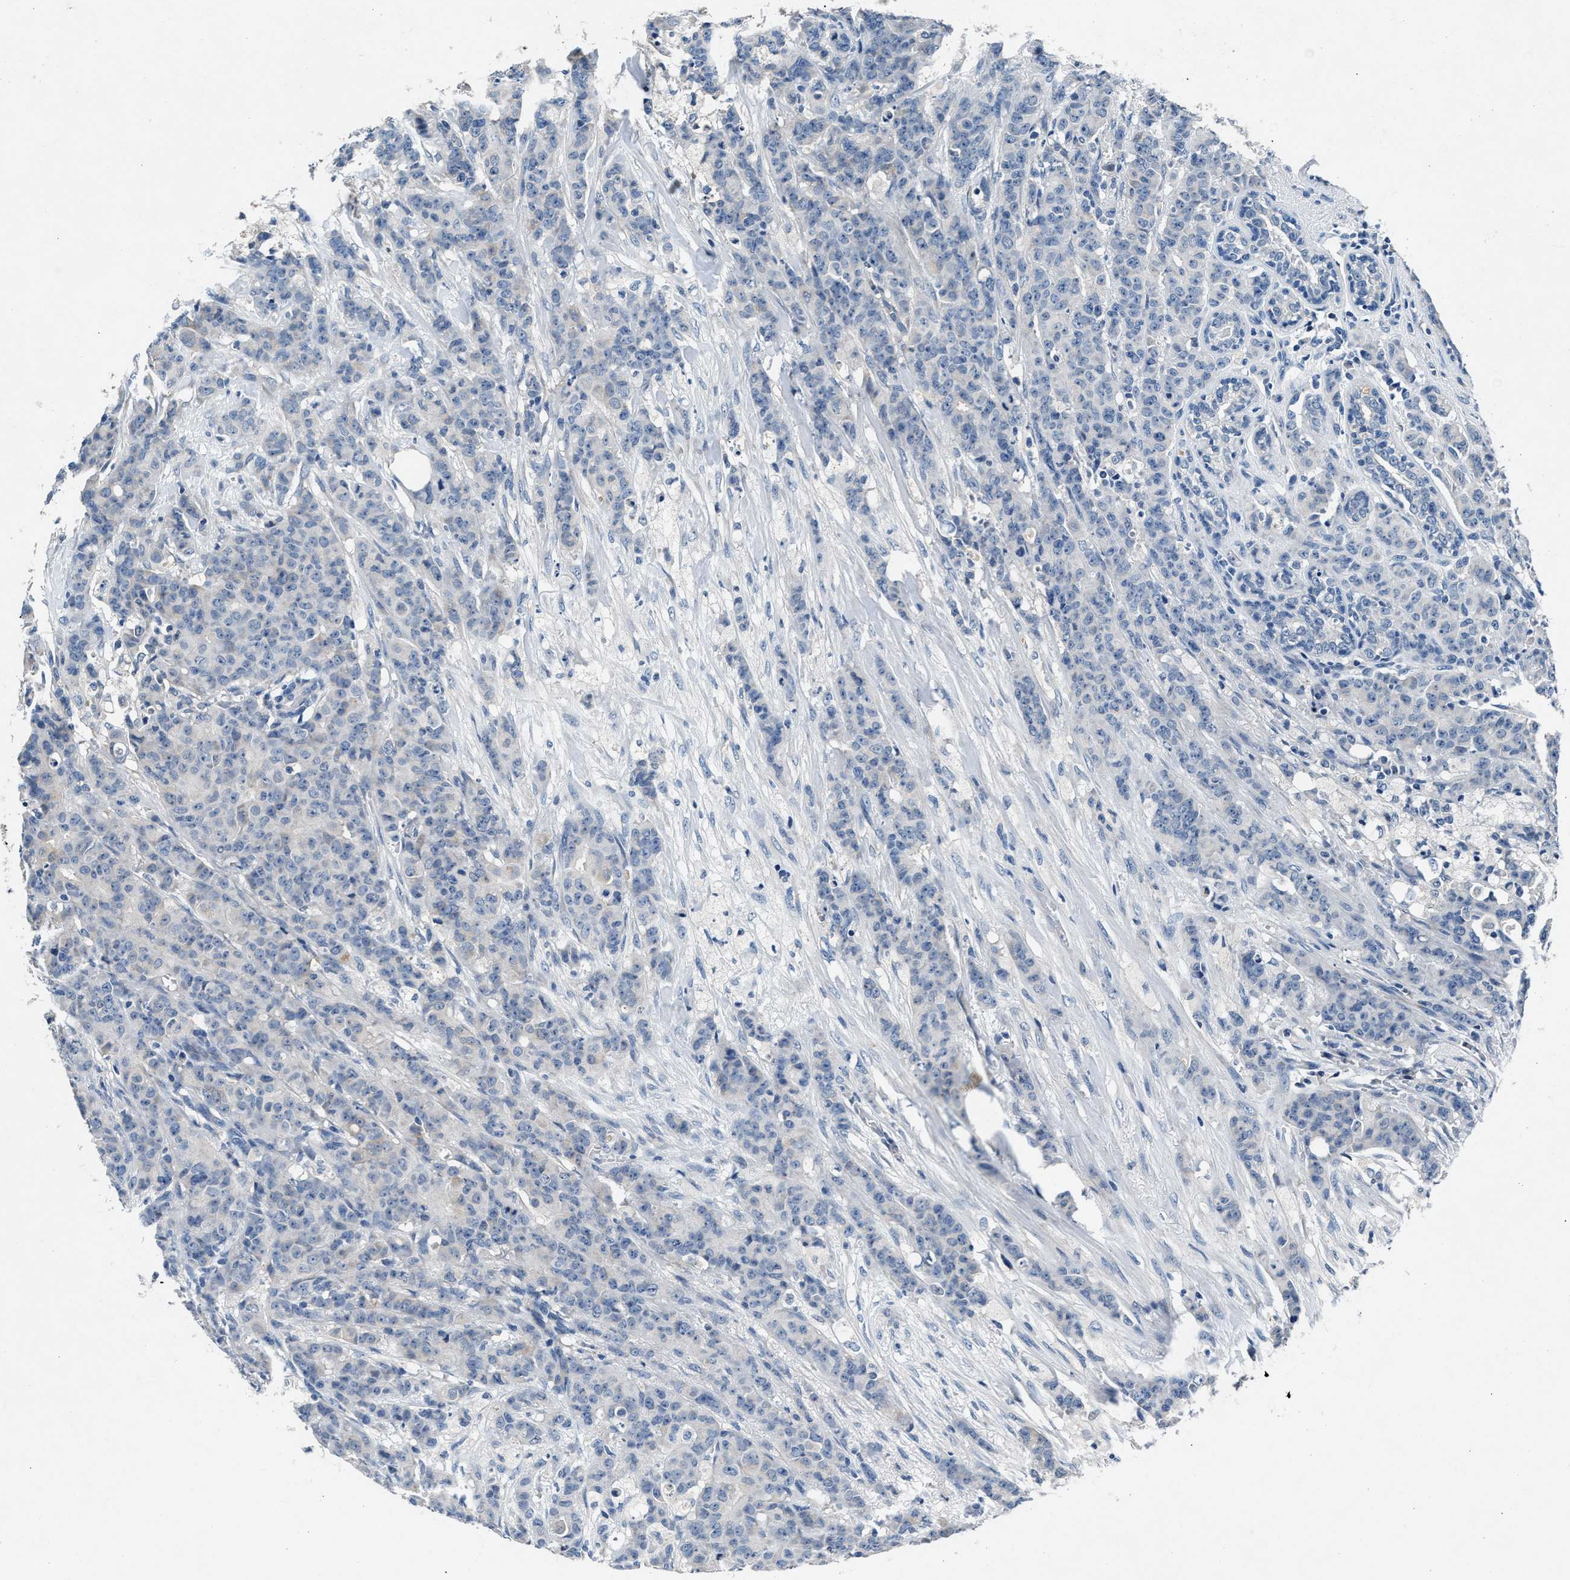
{"staining": {"intensity": "negative", "quantity": "none", "location": "none"}, "tissue": "breast cancer", "cell_type": "Tumor cells", "image_type": "cancer", "snomed": [{"axis": "morphology", "description": "Normal tissue, NOS"}, {"axis": "morphology", "description": "Duct carcinoma"}, {"axis": "topography", "description": "Breast"}], "caption": "High magnification brightfield microscopy of breast cancer stained with DAB (brown) and counterstained with hematoxylin (blue): tumor cells show no significant positivity.", "gene": "DENND6B", "patient": {"sex": "female", "age": 40}}